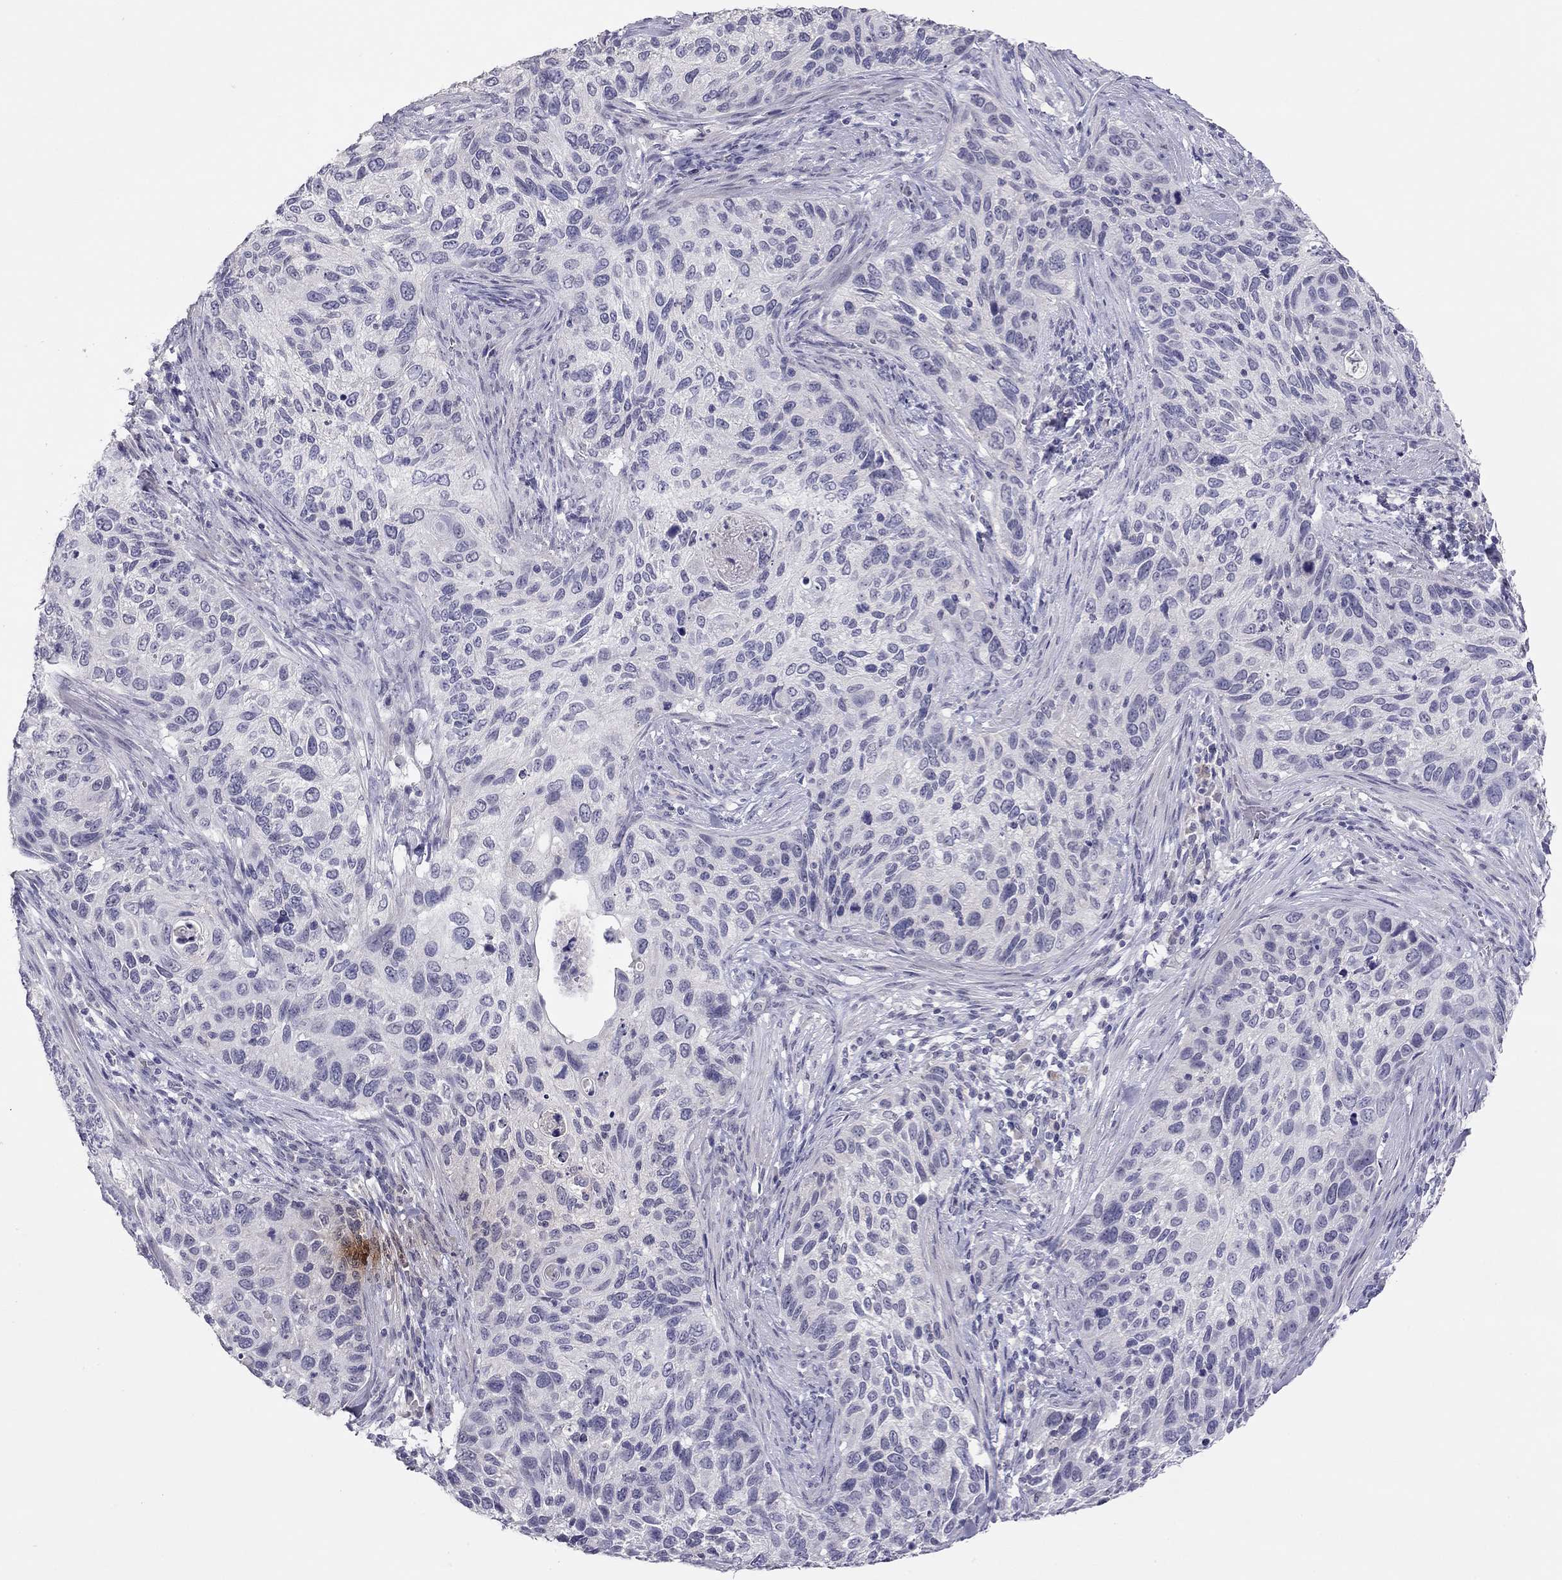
{"staining": {"intensity": "negative", "quantity": "none", "location": "none"}, "tissue": "cervical cancer", "cell_type": "Tumor cells", "image_type": "cancer", "snomed": [{"axis": "morphology", "description": "Squamous cell carcinoma, NOS"}, {"axis": "topography", "description": "Cervix"}], "caption": "This is a histopathology image of immunohistochemistry (IHC) staining of cervical cancer (squamous cell carcinoma), which shows no expression in tumor cells.", "gene": "ADORA2A", "patient": {"sex": "female", "age": 70}}